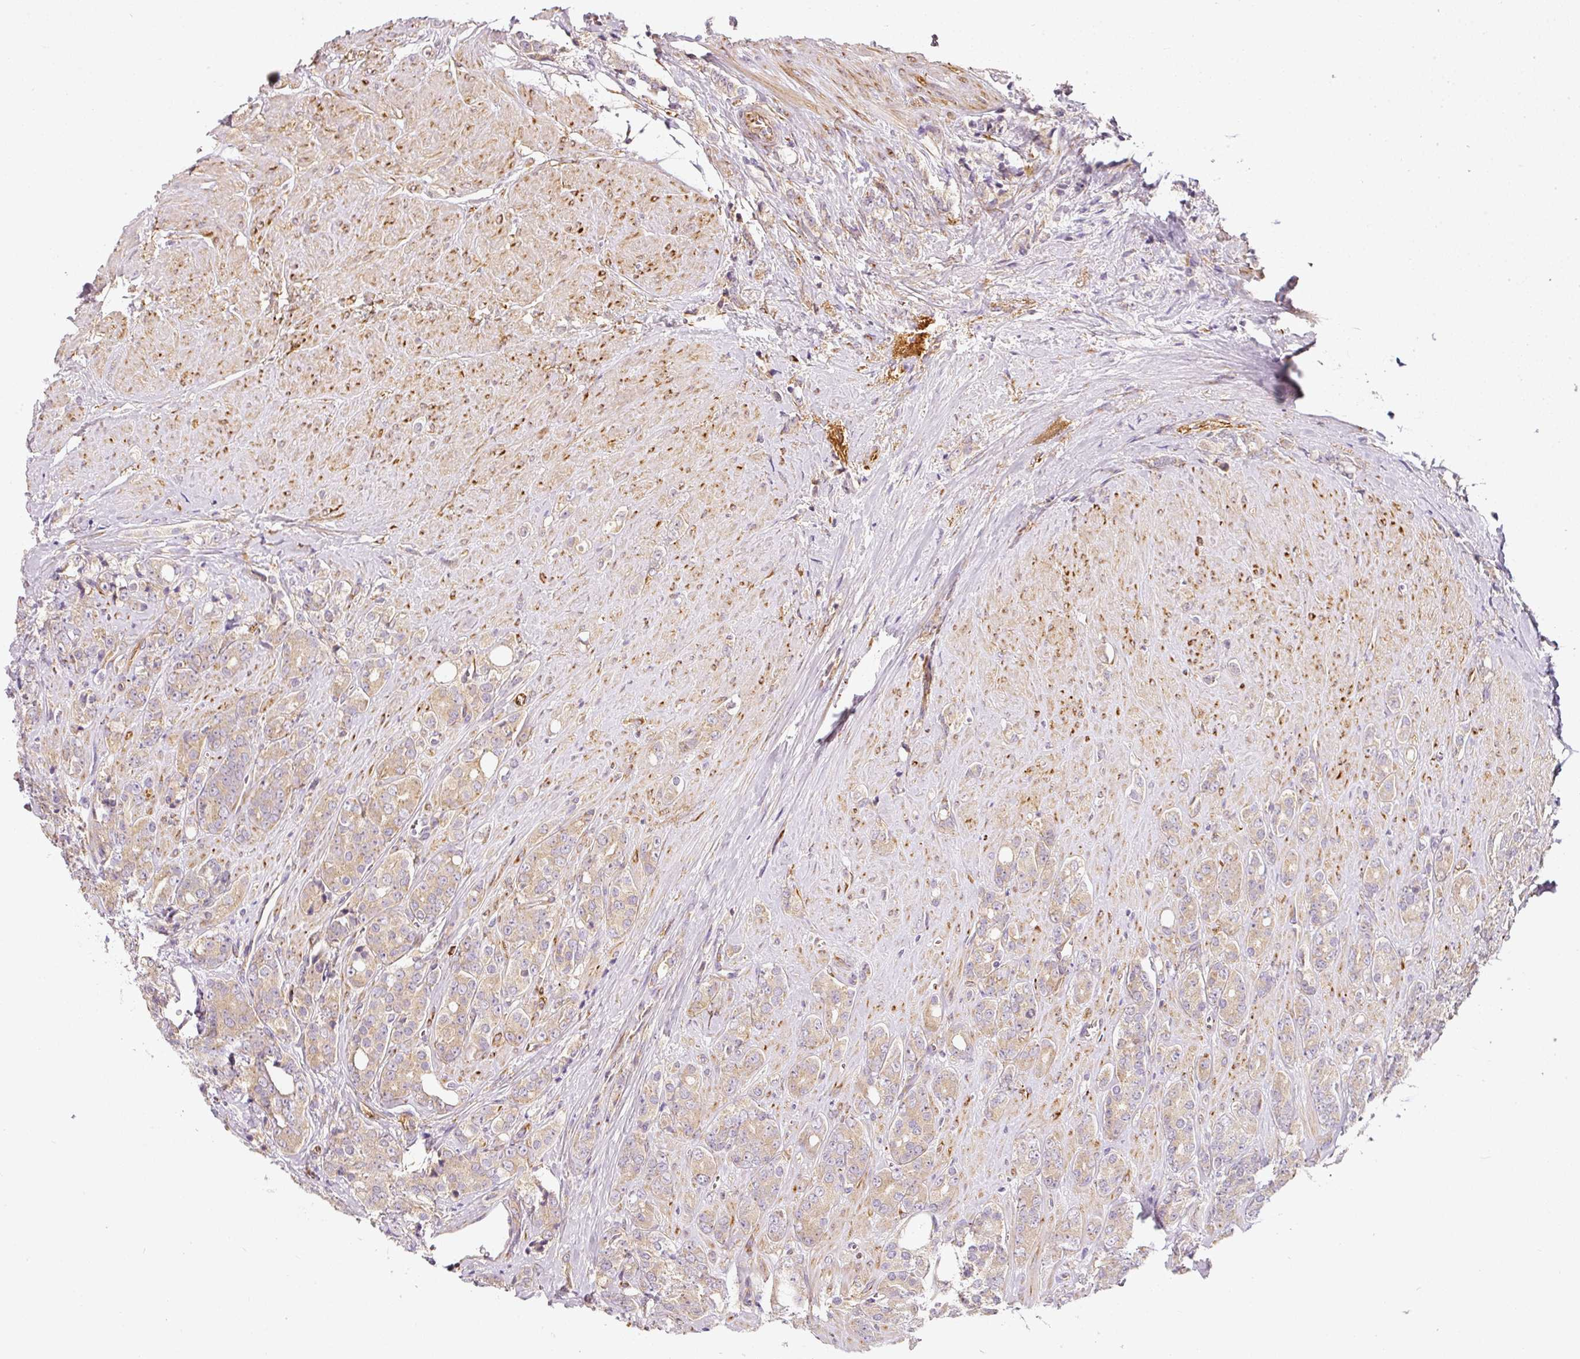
{"staining": {"intensity": "weak", "quantity": ">75%", "location": "cytoplasmic/membranous"}, "tissue": "prostate cancer", "cell_type": "Tumor cells", "image_type": "cancer", "snomed": [{"axis": "morphology", "description": "Adenocarcinoma, High grade"}, {"axis": "topography", "description": "Prostate"}], "caption": "Immunohistochemistry (DAB (3,3'-diaminobenzidine)) staining of prostate cancer (high-grade adenocarcinoma) exhibits weak cytoplasmic/membranous protein positivity in approximately >75% of tumor cells.", "gene": "RNF167", "patient": {"sex": "male", "age": 62}}